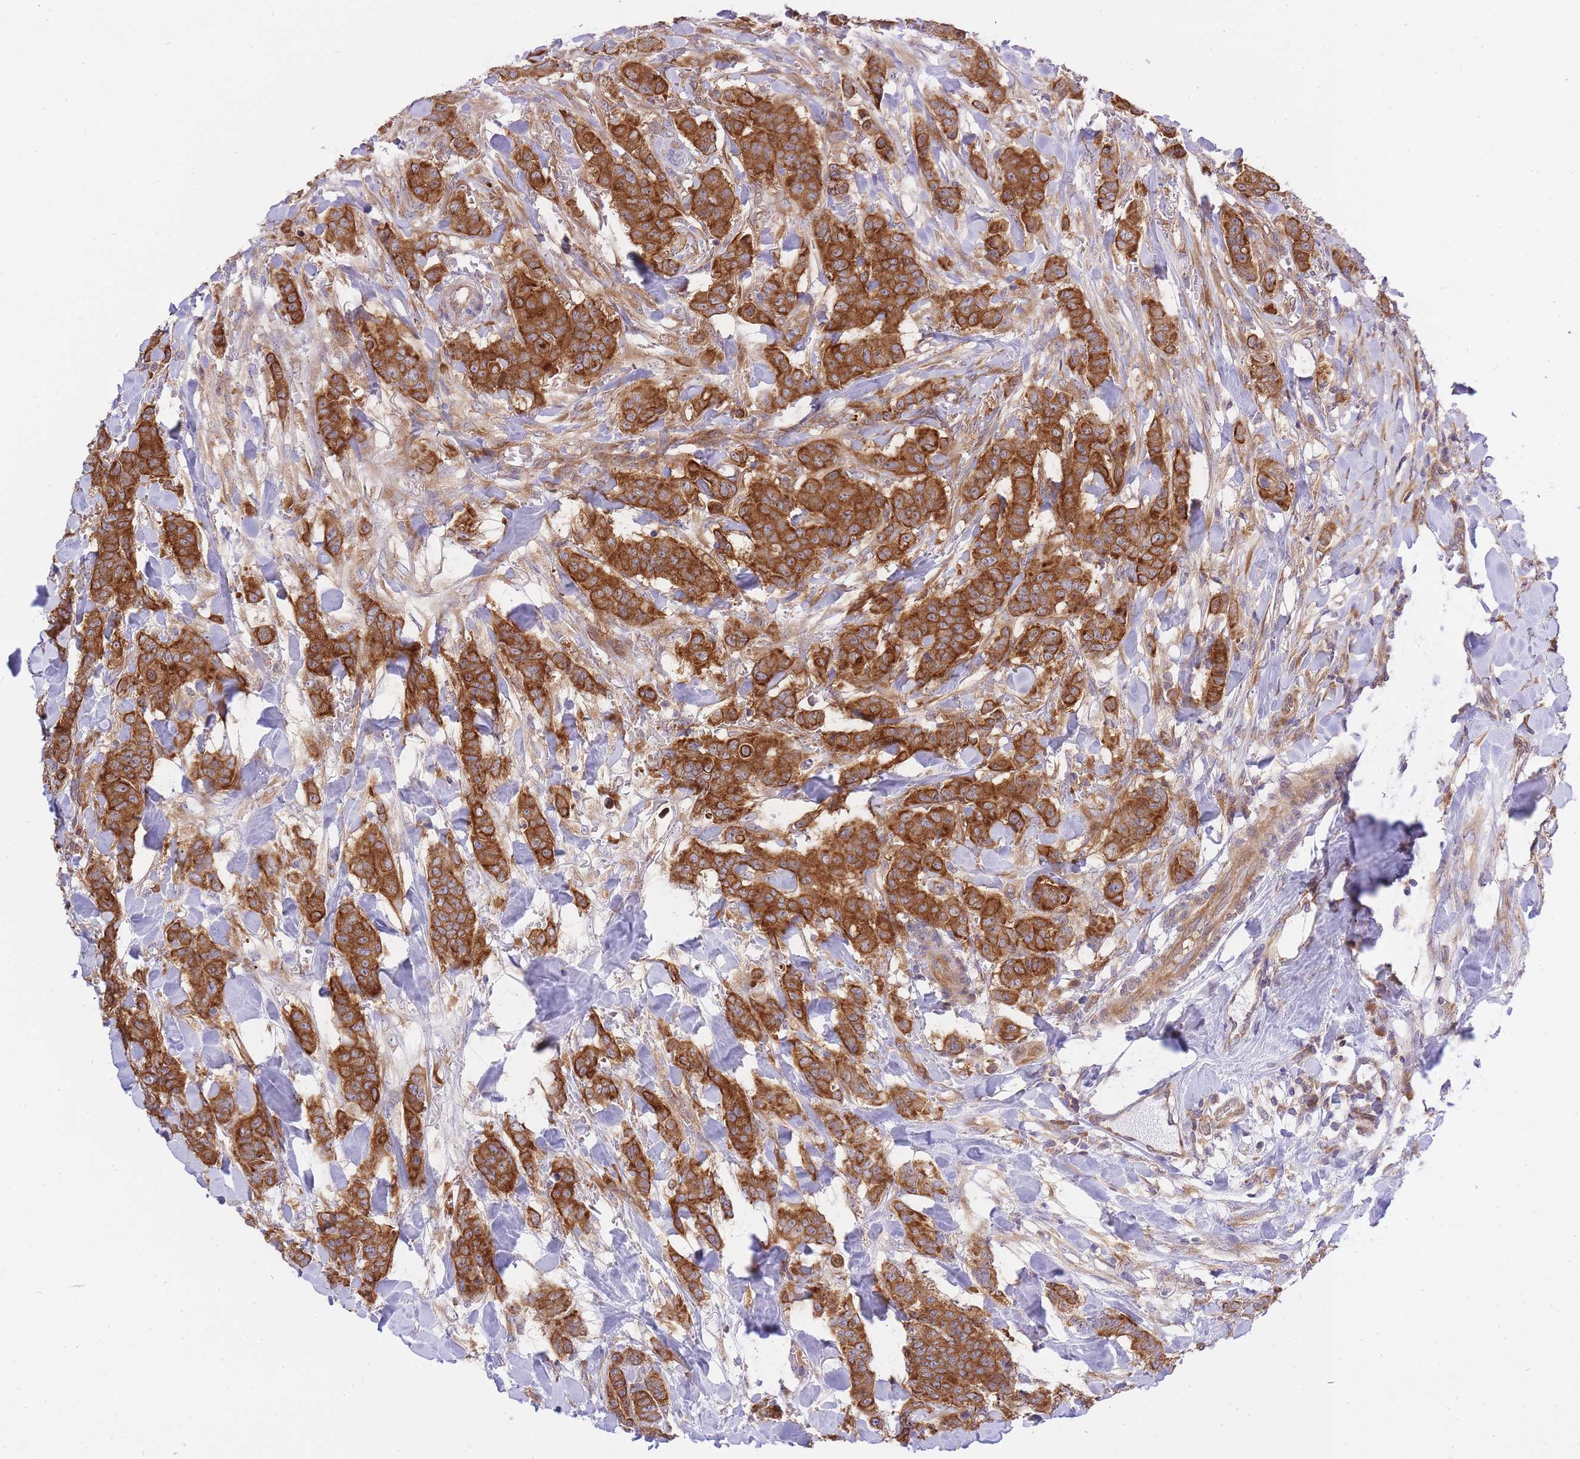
{"staining": {"intensity": "strong", "quantity": ">75%", "location": "cytoplasmic/membranous"}, "tissue": "breast cancer", "cell_type": "Tumor cells", "image_type": "cancer", "snomed": [{"axis": "morphology", "description": "Duct carcinoma"}, {"axis": "topography", "description": "Breast"}], "caption": "Brown immunohistochemical staining in breast infiltrating ductal carcinoma displays strong cytoplasmic/membranous positivity in approximately >75% of tumor cells. (DAB IHC, brown staining for protein, blue staining for nuclei).", "gene": "EIF2B2", "patient": {"sex": "female", "age": 40}}